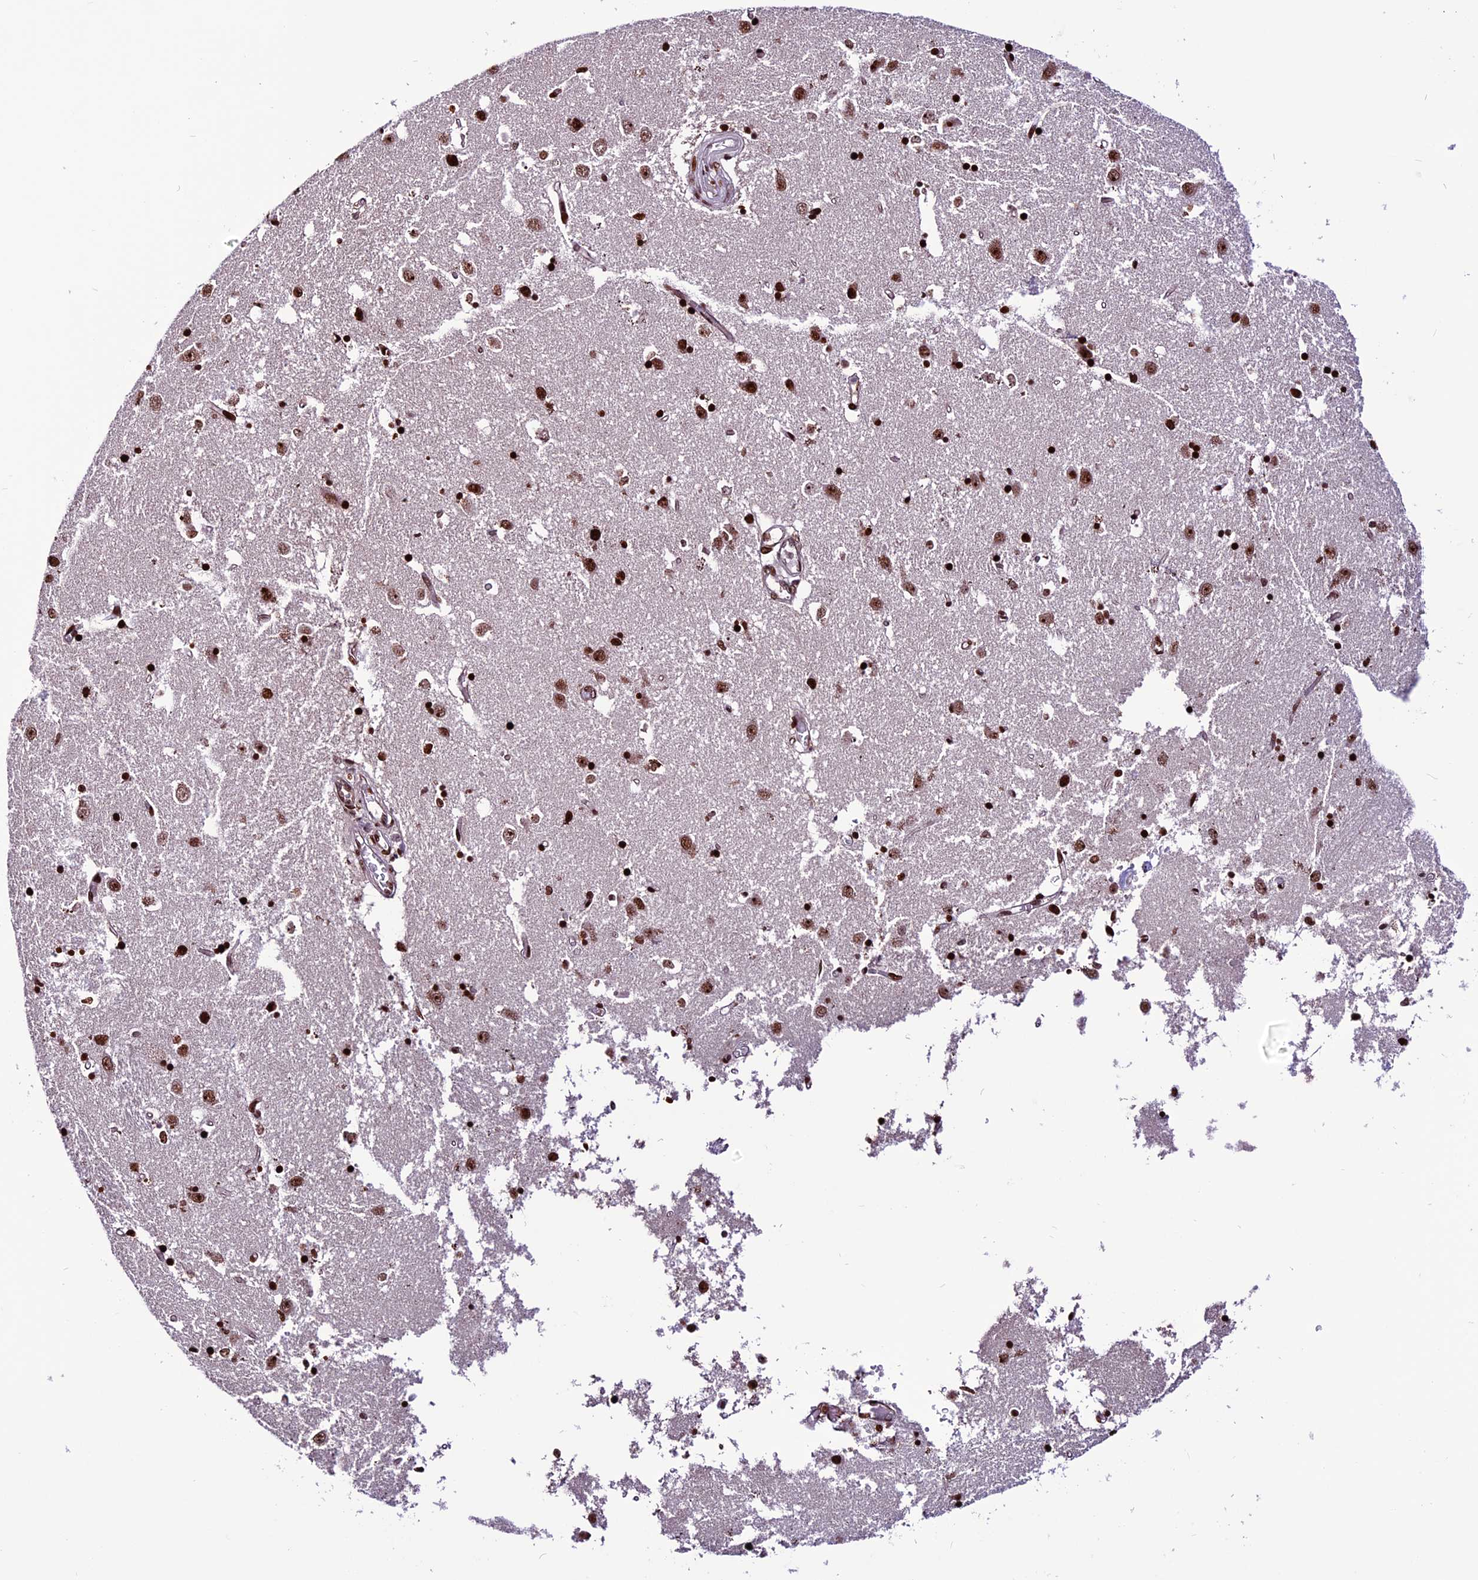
{"staining": {"intensity": "strong", "quantity": ">75%", "location": "nuclear"}, "tissue": "caudate", "cell_type": "Glial cells", "image_type": "normal", "snomed": [{"axis": "morphology", "description": "Normal tissue, NOS"}, {"axis": "topography", "description": "Lateral ventricle wall"}], "caption": "Brown immunohistochemical staining in benign human caudate reveals strong nuclear expression in about >75% of glial cells. Using DAB (brown) and hematoxylin (blue) stains, captured at high magnification using brightfield microscopy.", "gene": "RINL", "patient": {"sex": "male", "age": 70}}